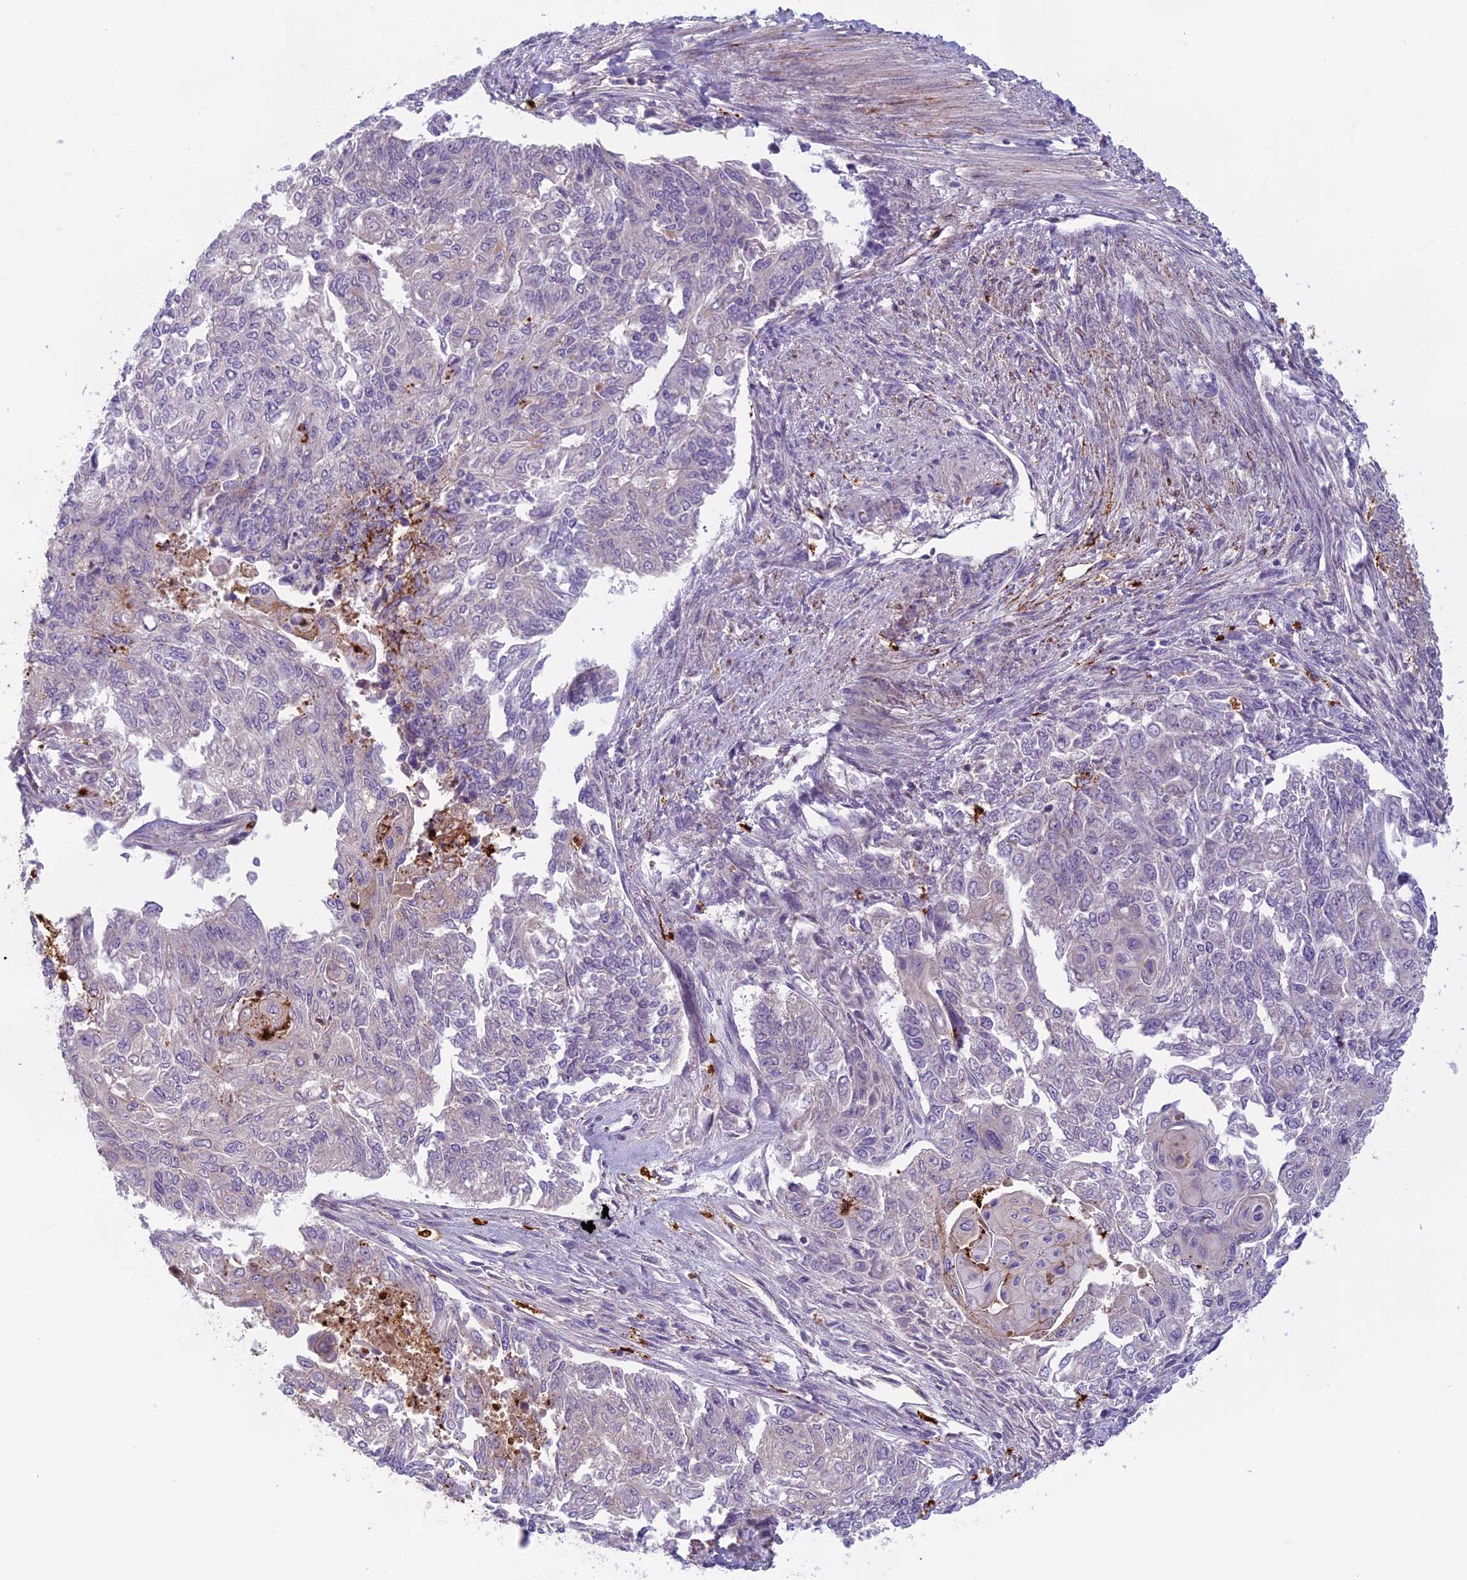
{"staining": {"intensity": "negative", "quantity": "none", "location": "none"}, "tissue": "endometrial cancer", "cell_type": "Tumor cells", "image_type": "cancer", "snomed": [{"axis": "morphology", "description": "Adenocarcinoma, NOS"}, {"axis": "topography", "description": "Endometrium"}], "caption": "The photomicrograph reveals no significant staining in tumor cells of endometrial adenocarcinoma. (Immunohistochemistry (ihc), brightfield microscopy, high magnification).", "gene": "SEMA7A", "patient": {"sex": "female", "age": 32}}